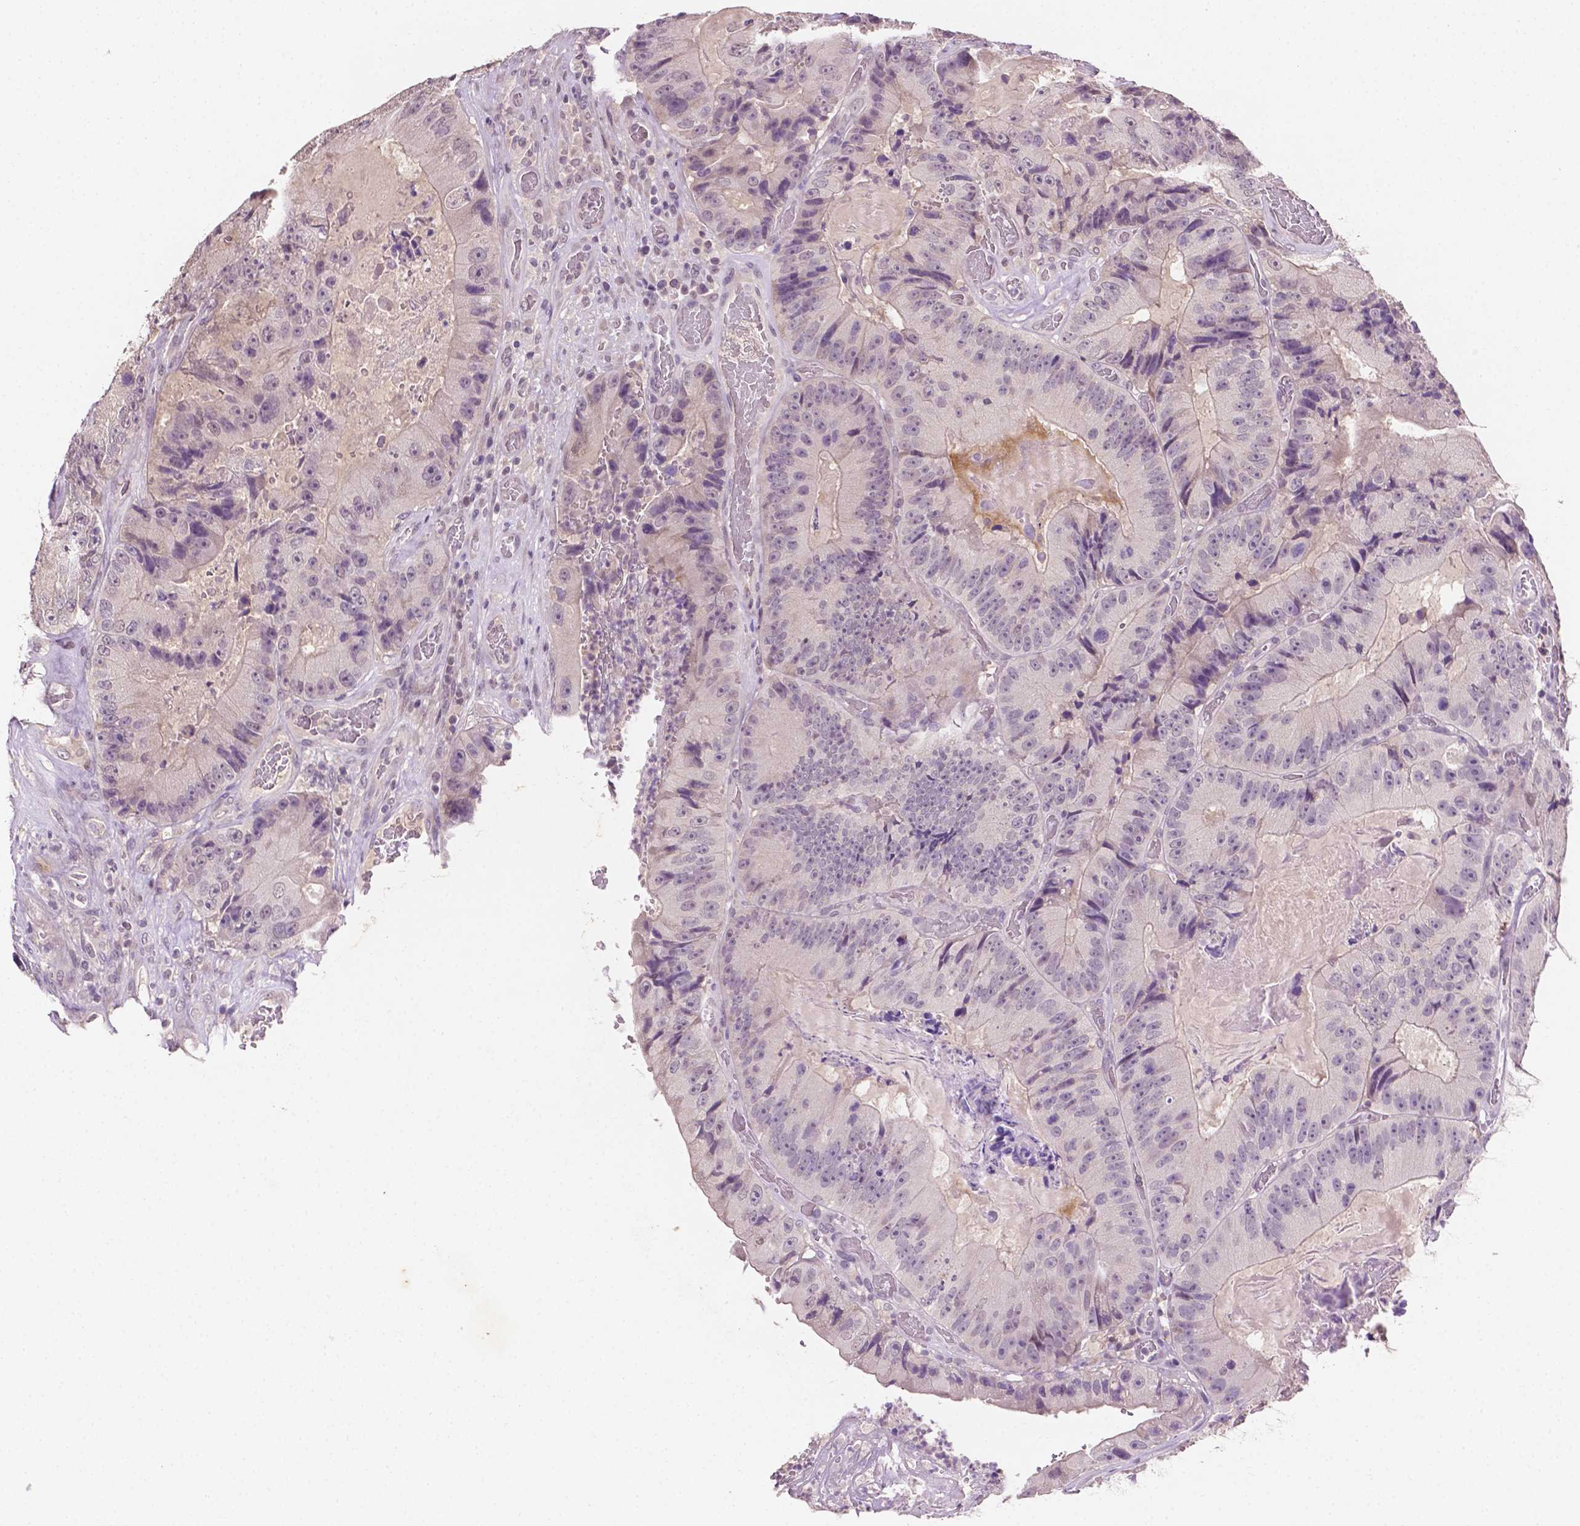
{"staining": {"intensity": "negative", "quantity": "none", "location": "none"}, "tissue": "colorectal cancer", "cell_type": "Tumor cells", "image_type": "cancer", "snomed": [{"axis": "morphology", "description": "Adenocarcinoma, NOS"}, {"axis": "topography", "description": "Colon"}], "caption": "Immunohistochemistry image of neoplastic tissue: colorectal cancer (adenocarcinoma) stained with DAB demonstrates no significant protein expression in tumor cells.", "gene": "MROH6", "patient": {"sex": "female", "age": 86}}